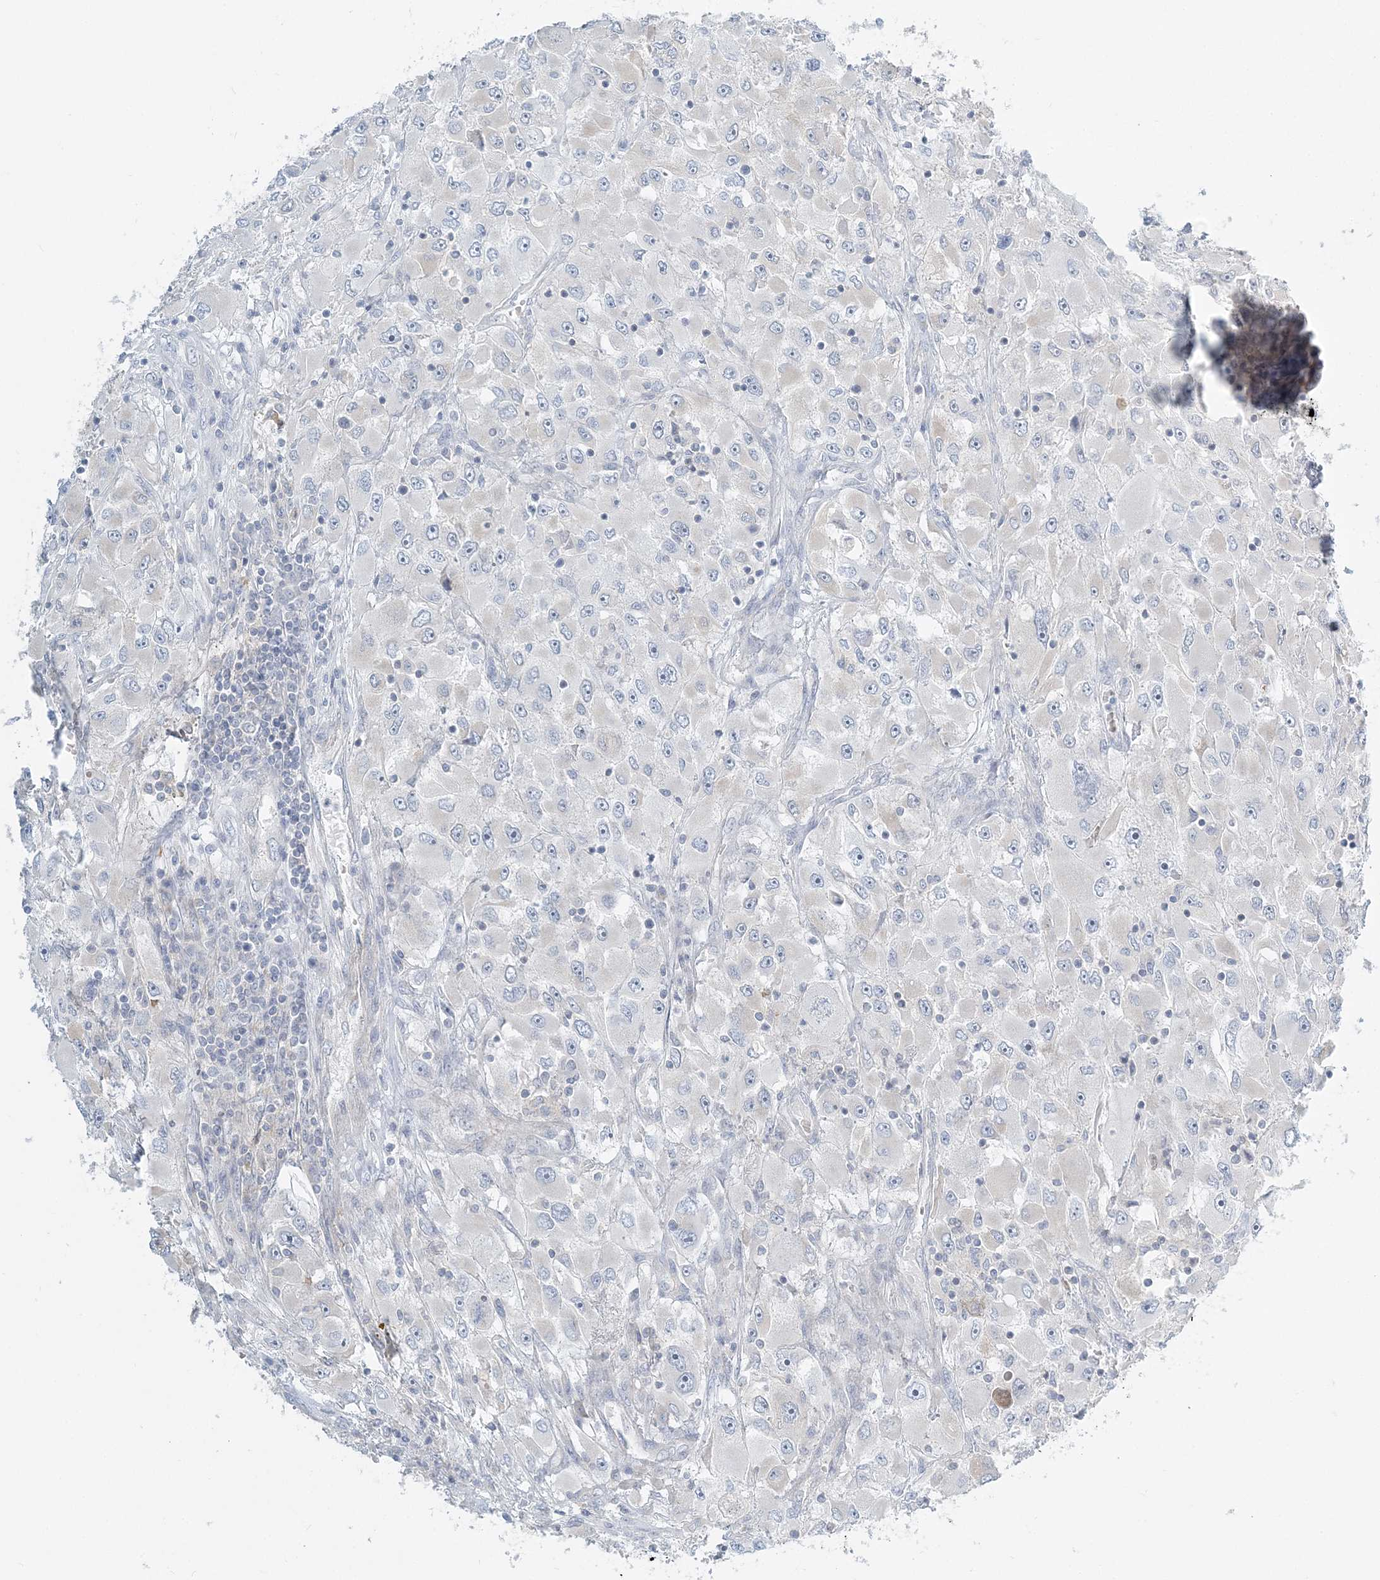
{"staining": {"intensity": "negative", "quantity": "none", "location": "none"}, "tissue": "renal cancer", "cell_type": "Tumor cells", "image_type": "cancer", "snomed": [{"axis": "morphology", "description": "Adenocarcinoma, NOS"}, {"axis": "topography", "description": "Kidney"}], "caption": "The IHC micrograph has no significant staining in tumor cells of adenocarcinoma (renal) tissue.", "gene": "NAA11", "patient": {"sex": "female", "age": 52}}